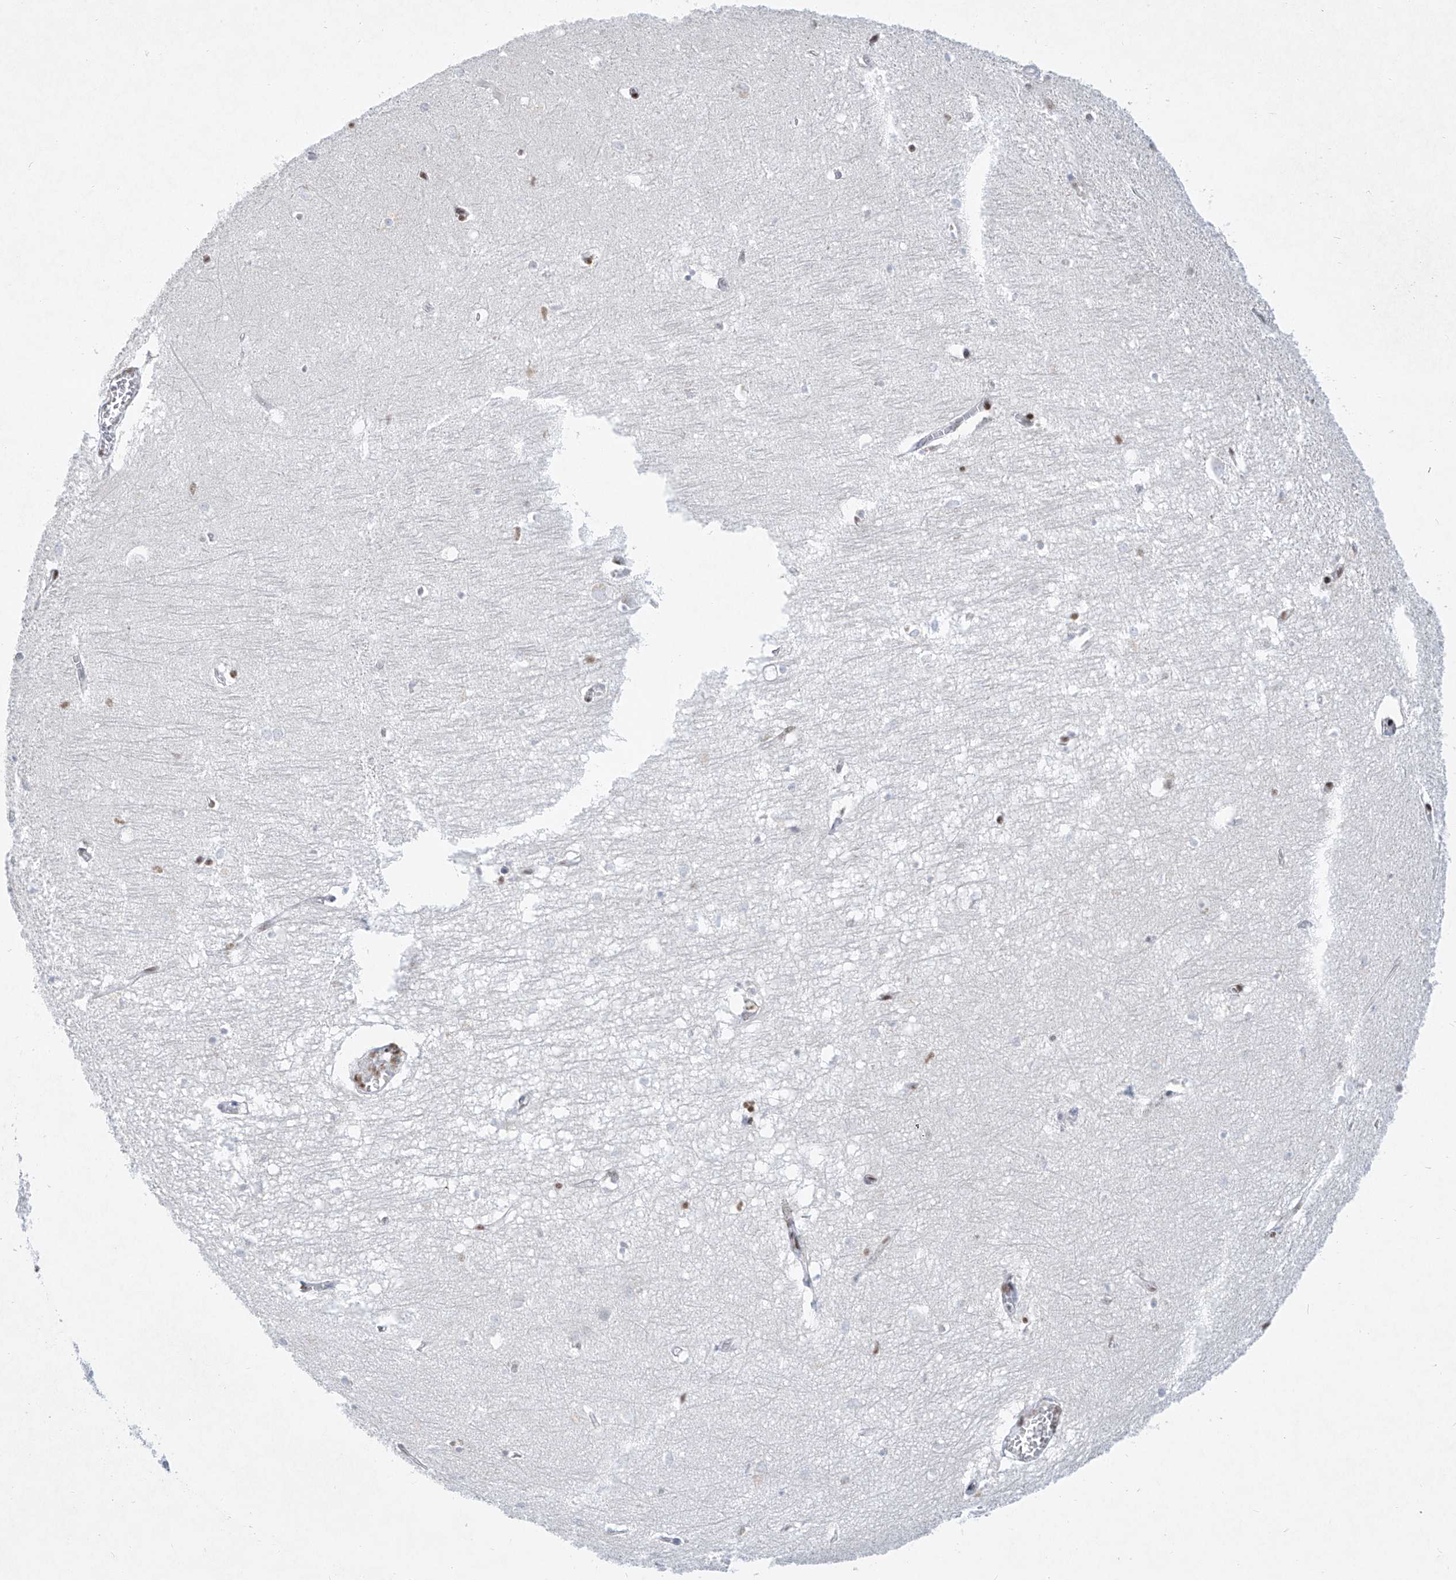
{"staining": {"intensity": "moderate", "quantity": "<25%", "location": "nuclear"}, "tissue": "hippocampus", "cell_type": "Glial cells", "image_type": "normal", "snomed": [{"axis": "morphology", "description": "Normal tissue, NOS"}, {"axis": "topography", "description": "Hippocampus"}], "caption": "A micrograph showing moderate nuclear expression in about <25% of glial cells in normal hippocampus, as visualized by brown immunohistochemical staining.", "gene": "TAF4", "patient": {"sex": "female", "age": 64}}